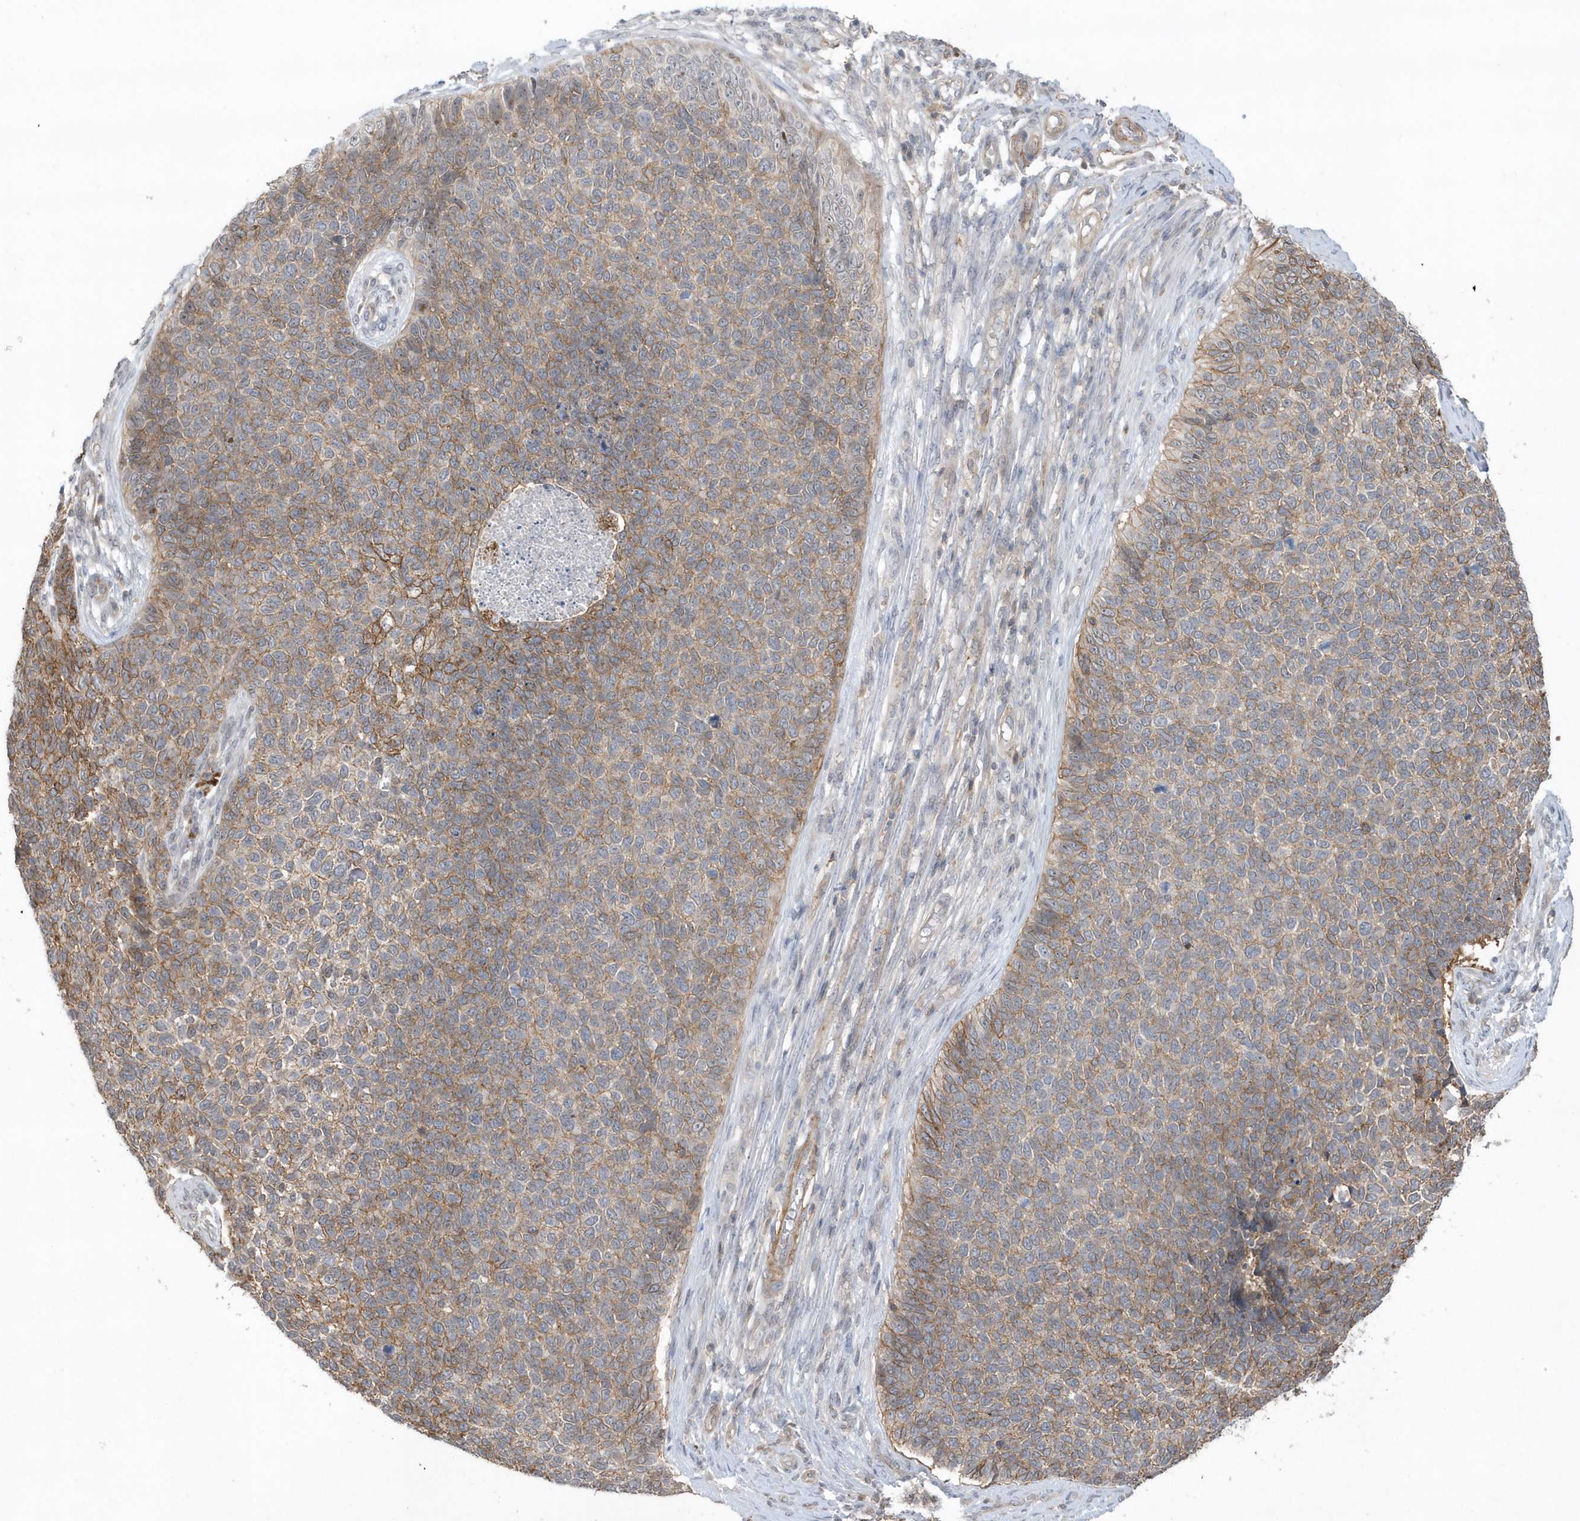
{"staining": {"intensity": "moderate", "quantity": "25%-75%", "location": "cytoplasmic/membranous"}, "tissue": "skin cancer", "cell_type": "Tumor cells", "image_type": "cancer", "snomed": [{"axis": "morphology", "description": "Basal cell carcinoma"}, {"axis": "topography", "description": "Skin"}], "caption": "A photomicrograph of human skin cancer stained for a protein reveals moderate cytoplasmic/membranous brown staining in tumor cells. Nuclei are stained in blue.", "gene": "CRIP3", "patient": {"sex": "female", "age": 84}}